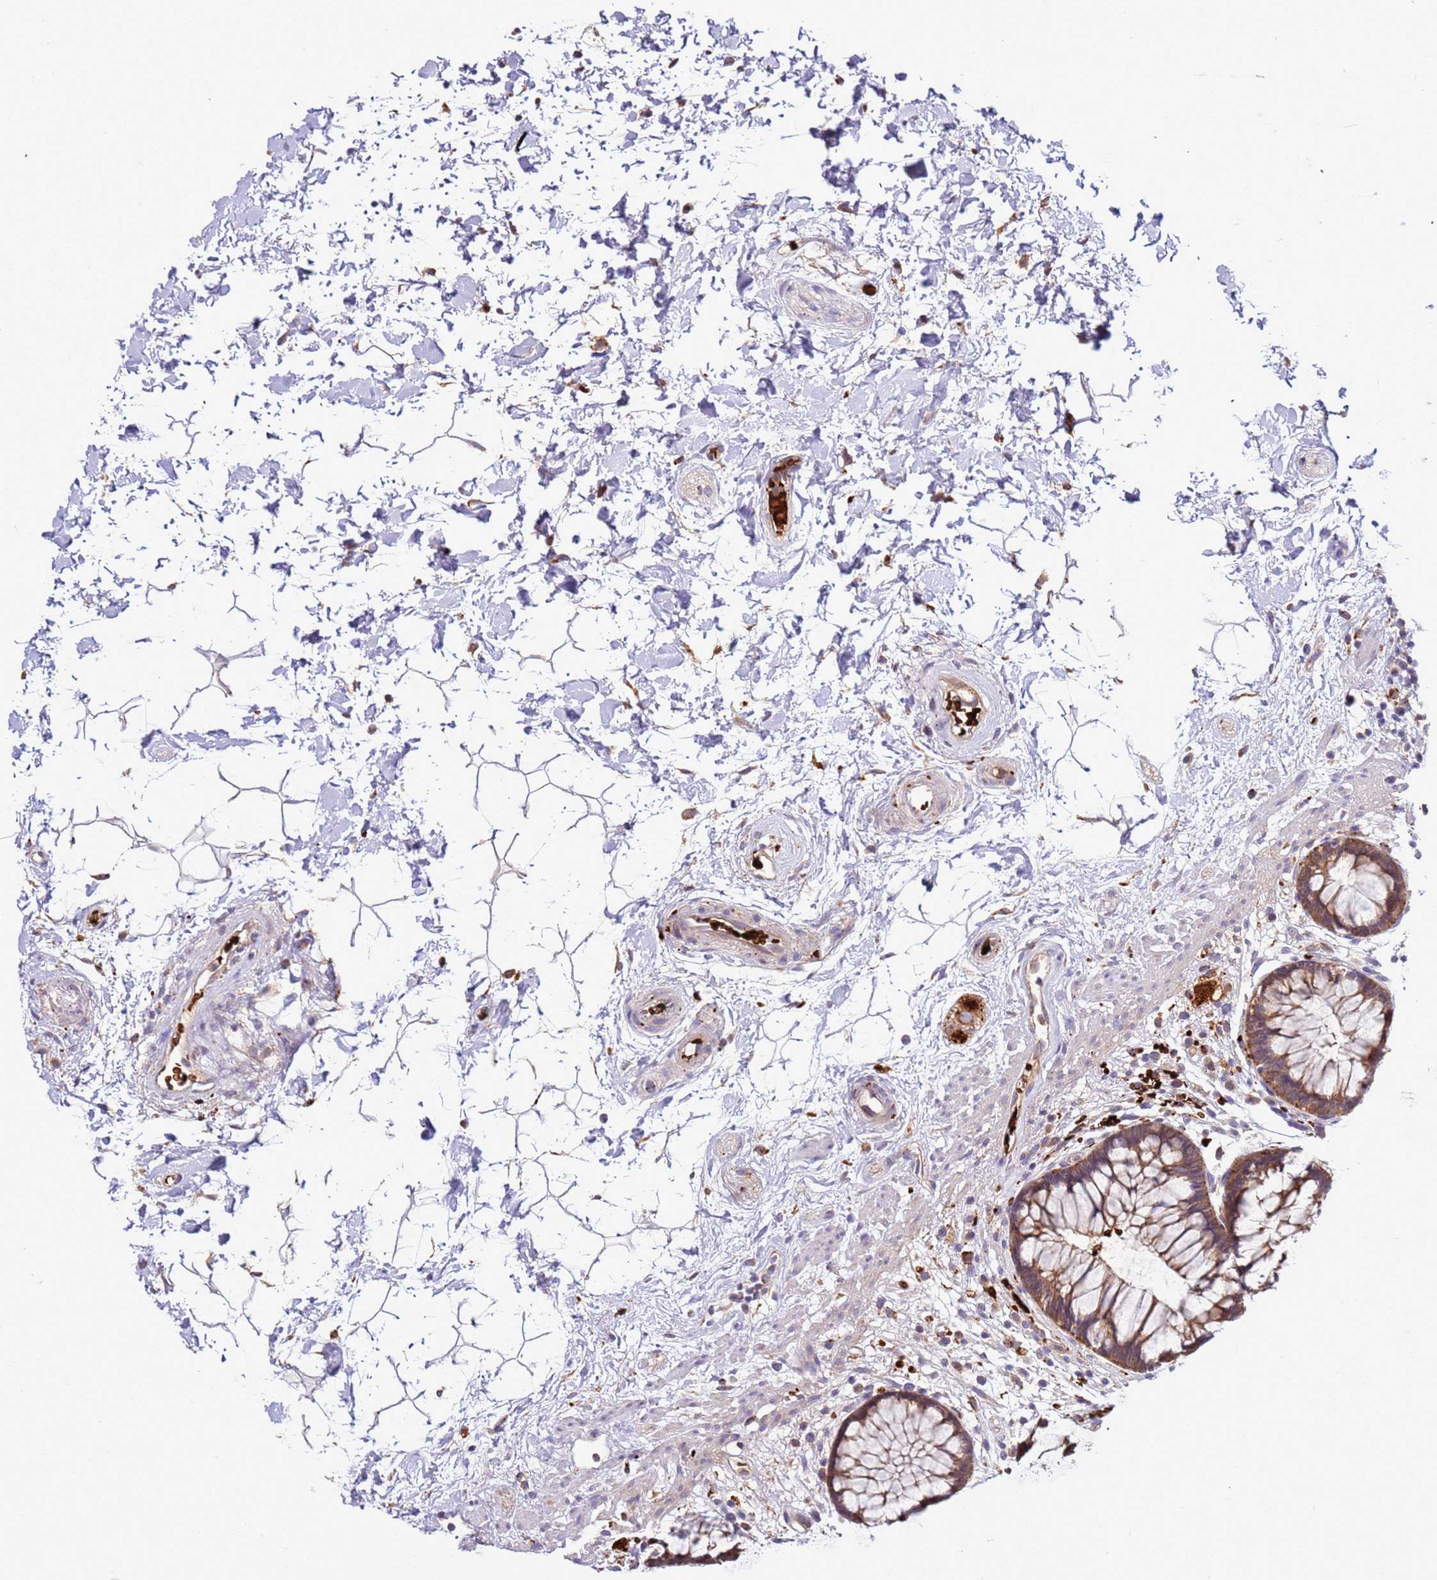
{"staining": {"intensity": "strong", "quantity": ">75%", "location": "cytoplasmic/membranous"}, "tissue": "rectum", "cell_type": "Glandular cells", "image_type": "normal", "snomed": [{"axis": "morphology", "description": "Normal tissue, NOS"}, {"axis": "topography", "description": "Rectum"}], "caption": "A high amount of strong cytoplasmic/membranous staining is present in approximately >75% of glandular cells in benign rectum. Nuclei are stained in blue.", "gene": "VPS36", "patient": {"sex": "male", "age": 51}}